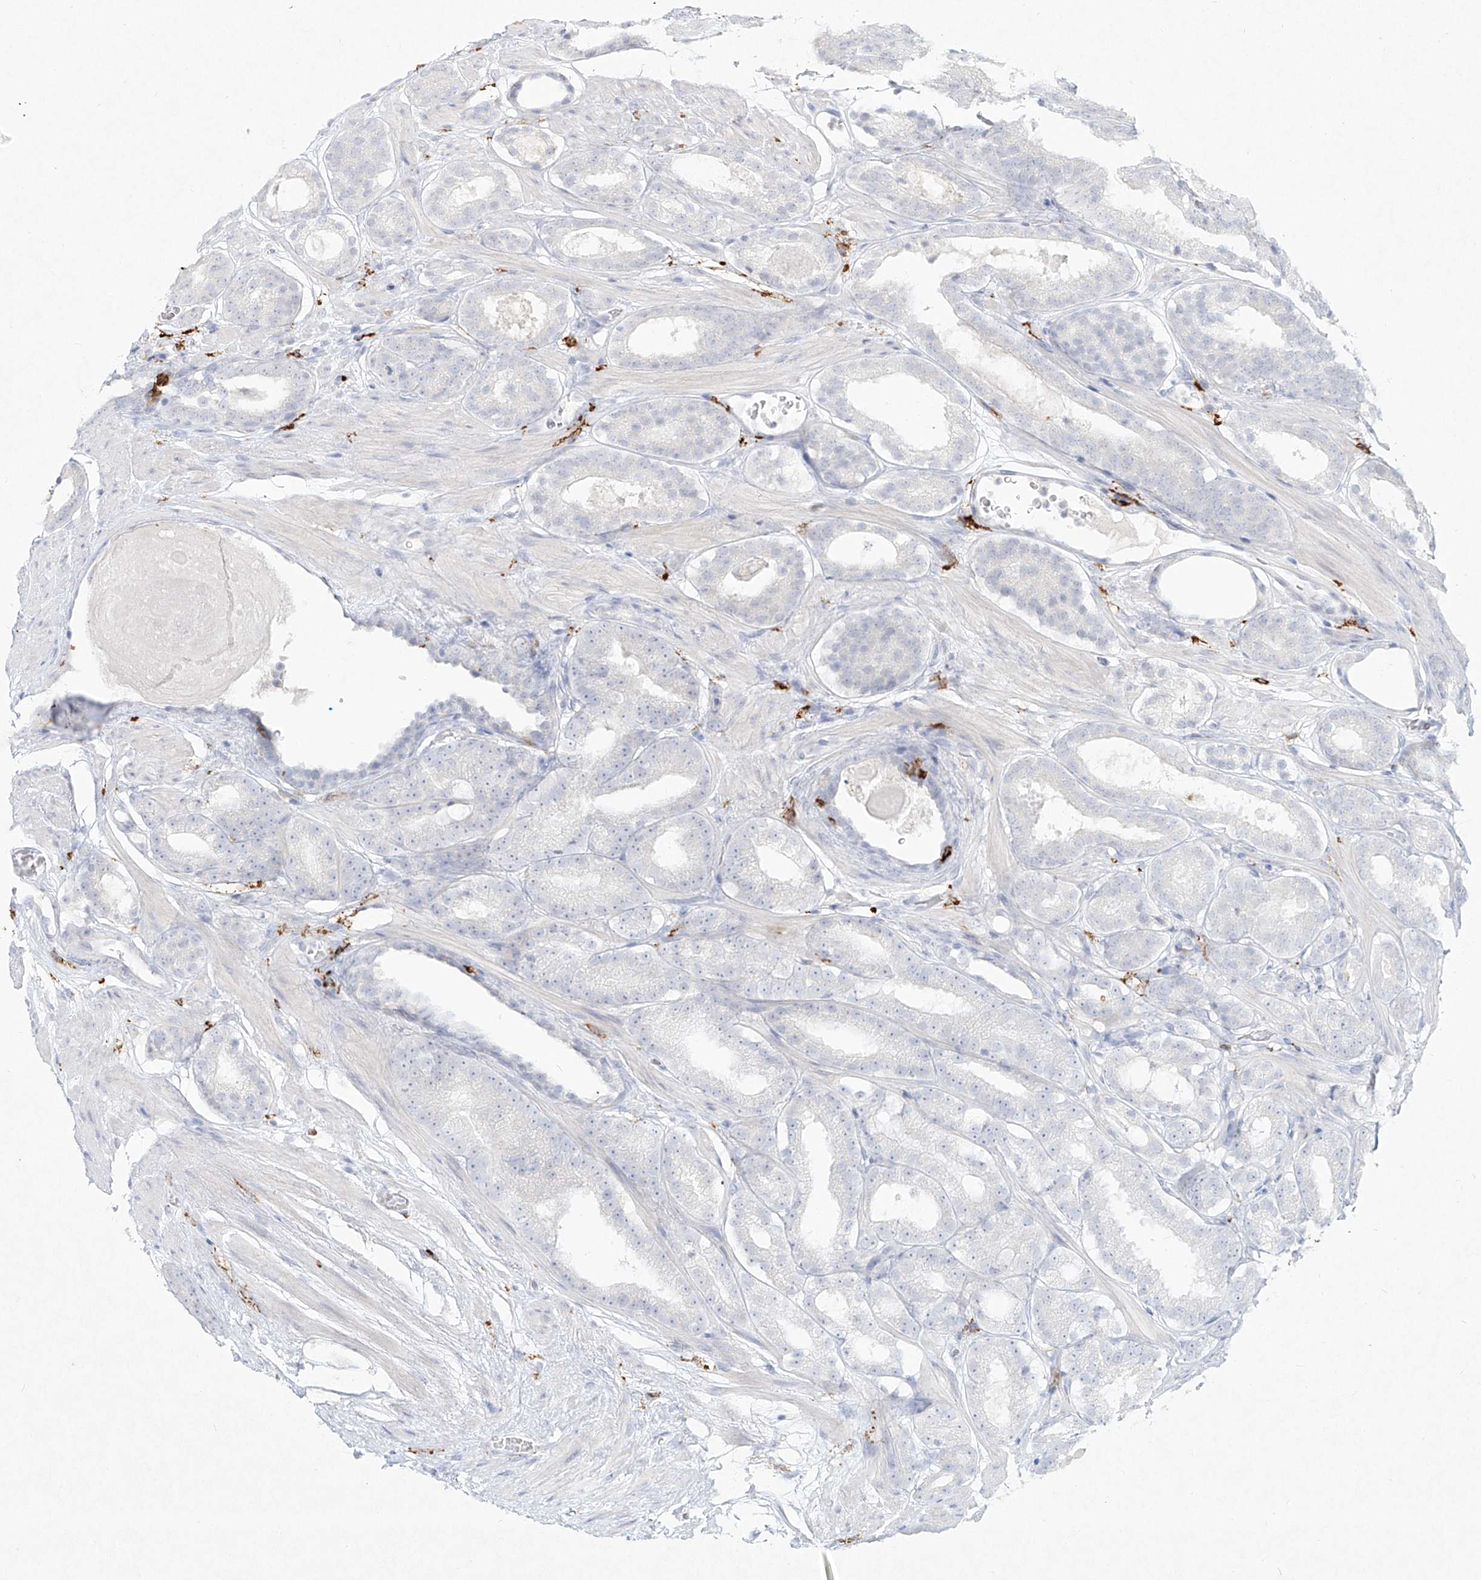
{"staining": {"intensity": "negative", "quantity": "none", "location": "none"}, "tissue": "prostate cancer", "cell_type": "Tumor cells", "image_type": "cancer", "snomed": [{"axis": "morphology", "description": "Adenocarcinoma, Low grade"}, {"axis": "topography", "description": "Prostate"}], "caption": "This is a photomicrograph of IHC staining of prostate cancer, which shows no positivity in tumor cells.", "gene": "CD209", "patient": {"sex": "male", "age": 69}}